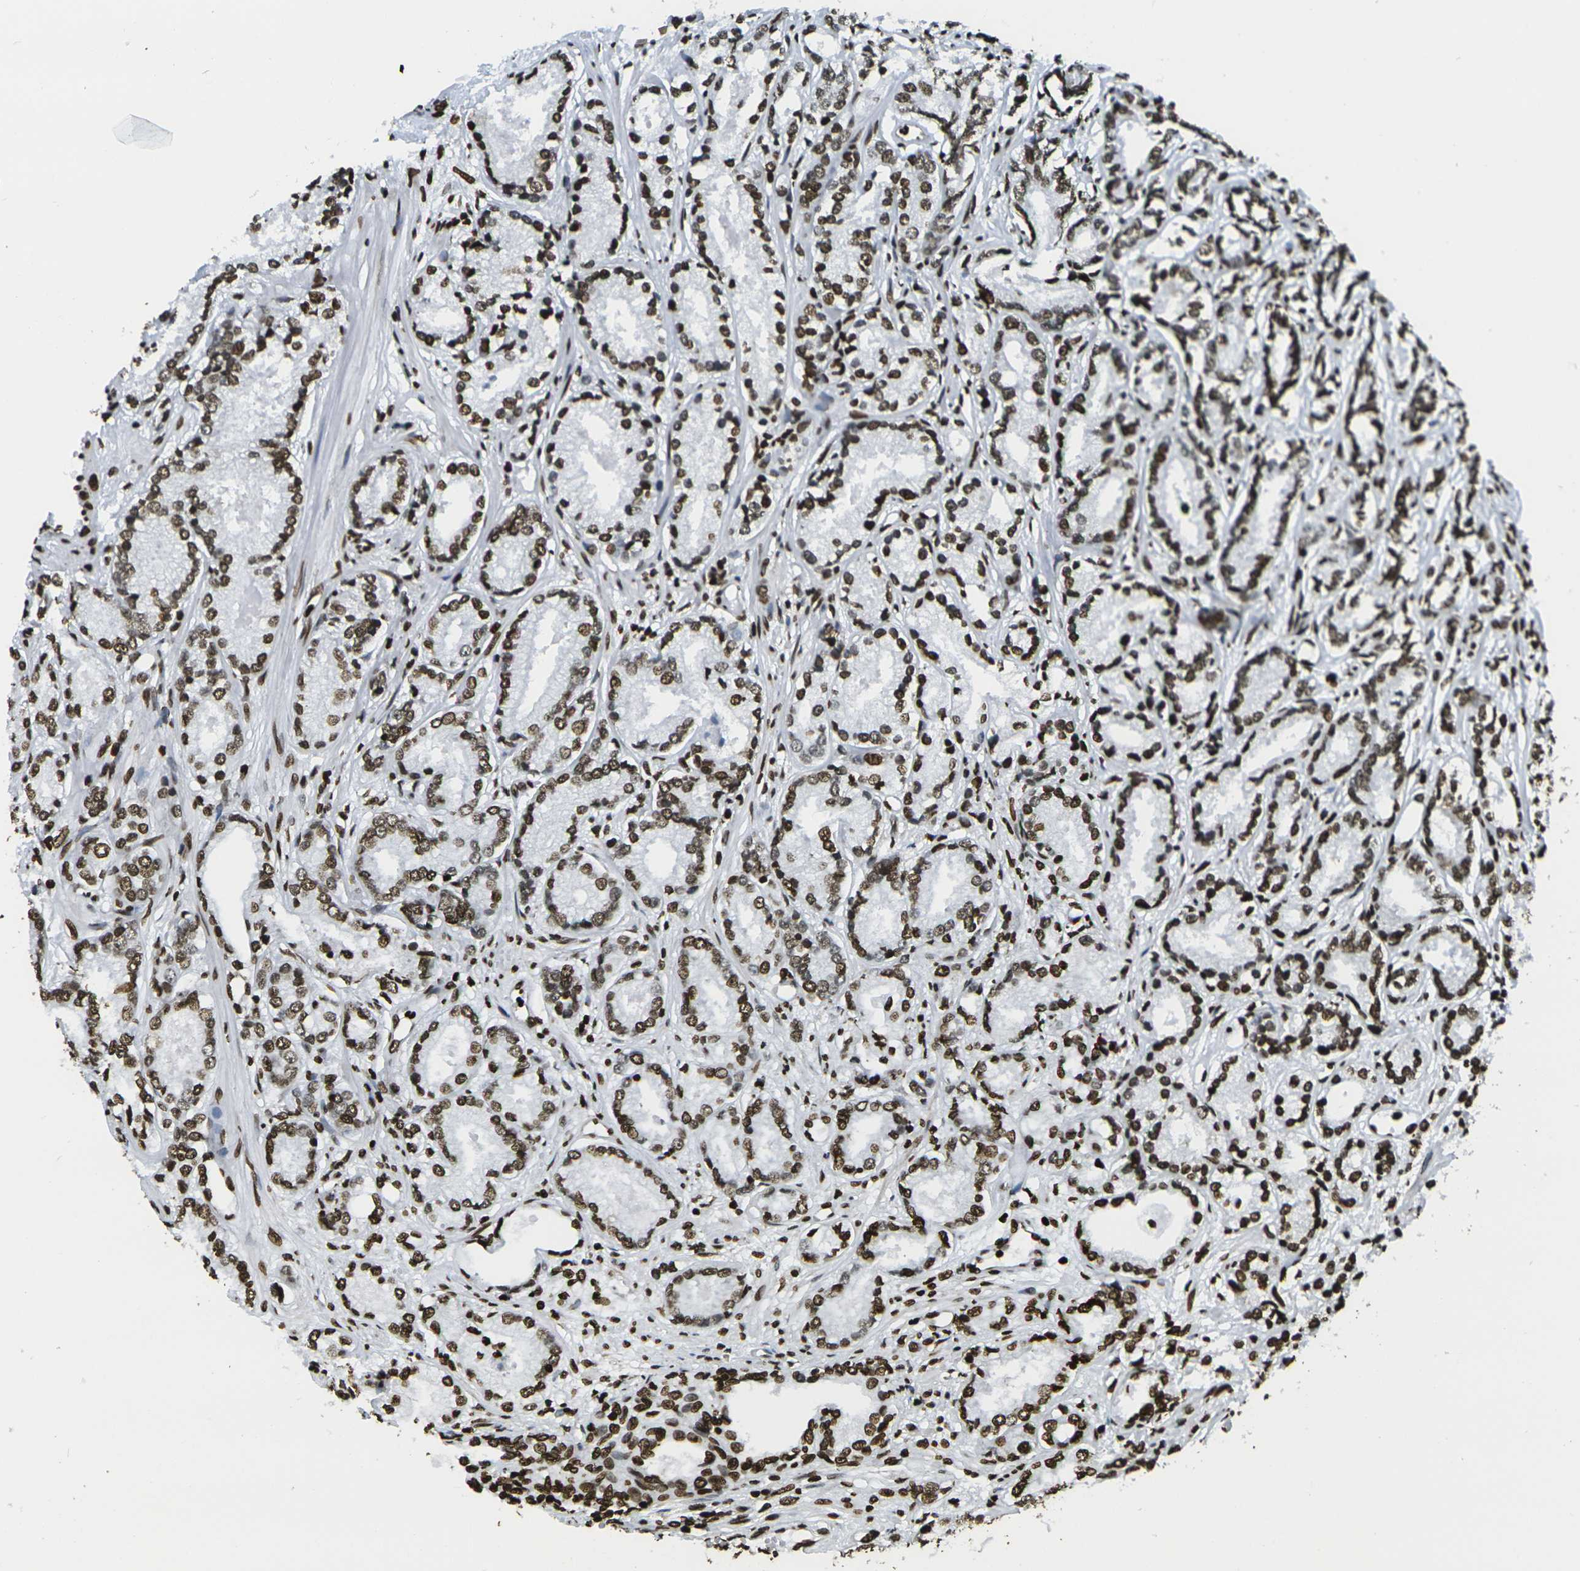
{"staining": {"intensity": "strong", "quantity": ">75%", "location": "nuclear"}, "tissue": "prostate cancer", "cell_type": "Tumor cells", "image_type": "cancer", "snomed": [{"axis": "morphology", "description": "Adenocarcinoma, Low grade"}, {"axis": "topography", "description": "Prostate"}], "caption": "Tumor cells demonstrate strong nuclear expression in about >75% of cells in prostate cancer.", "gene": "H1-2", "patient": {"sex": "male", "age": 72}}